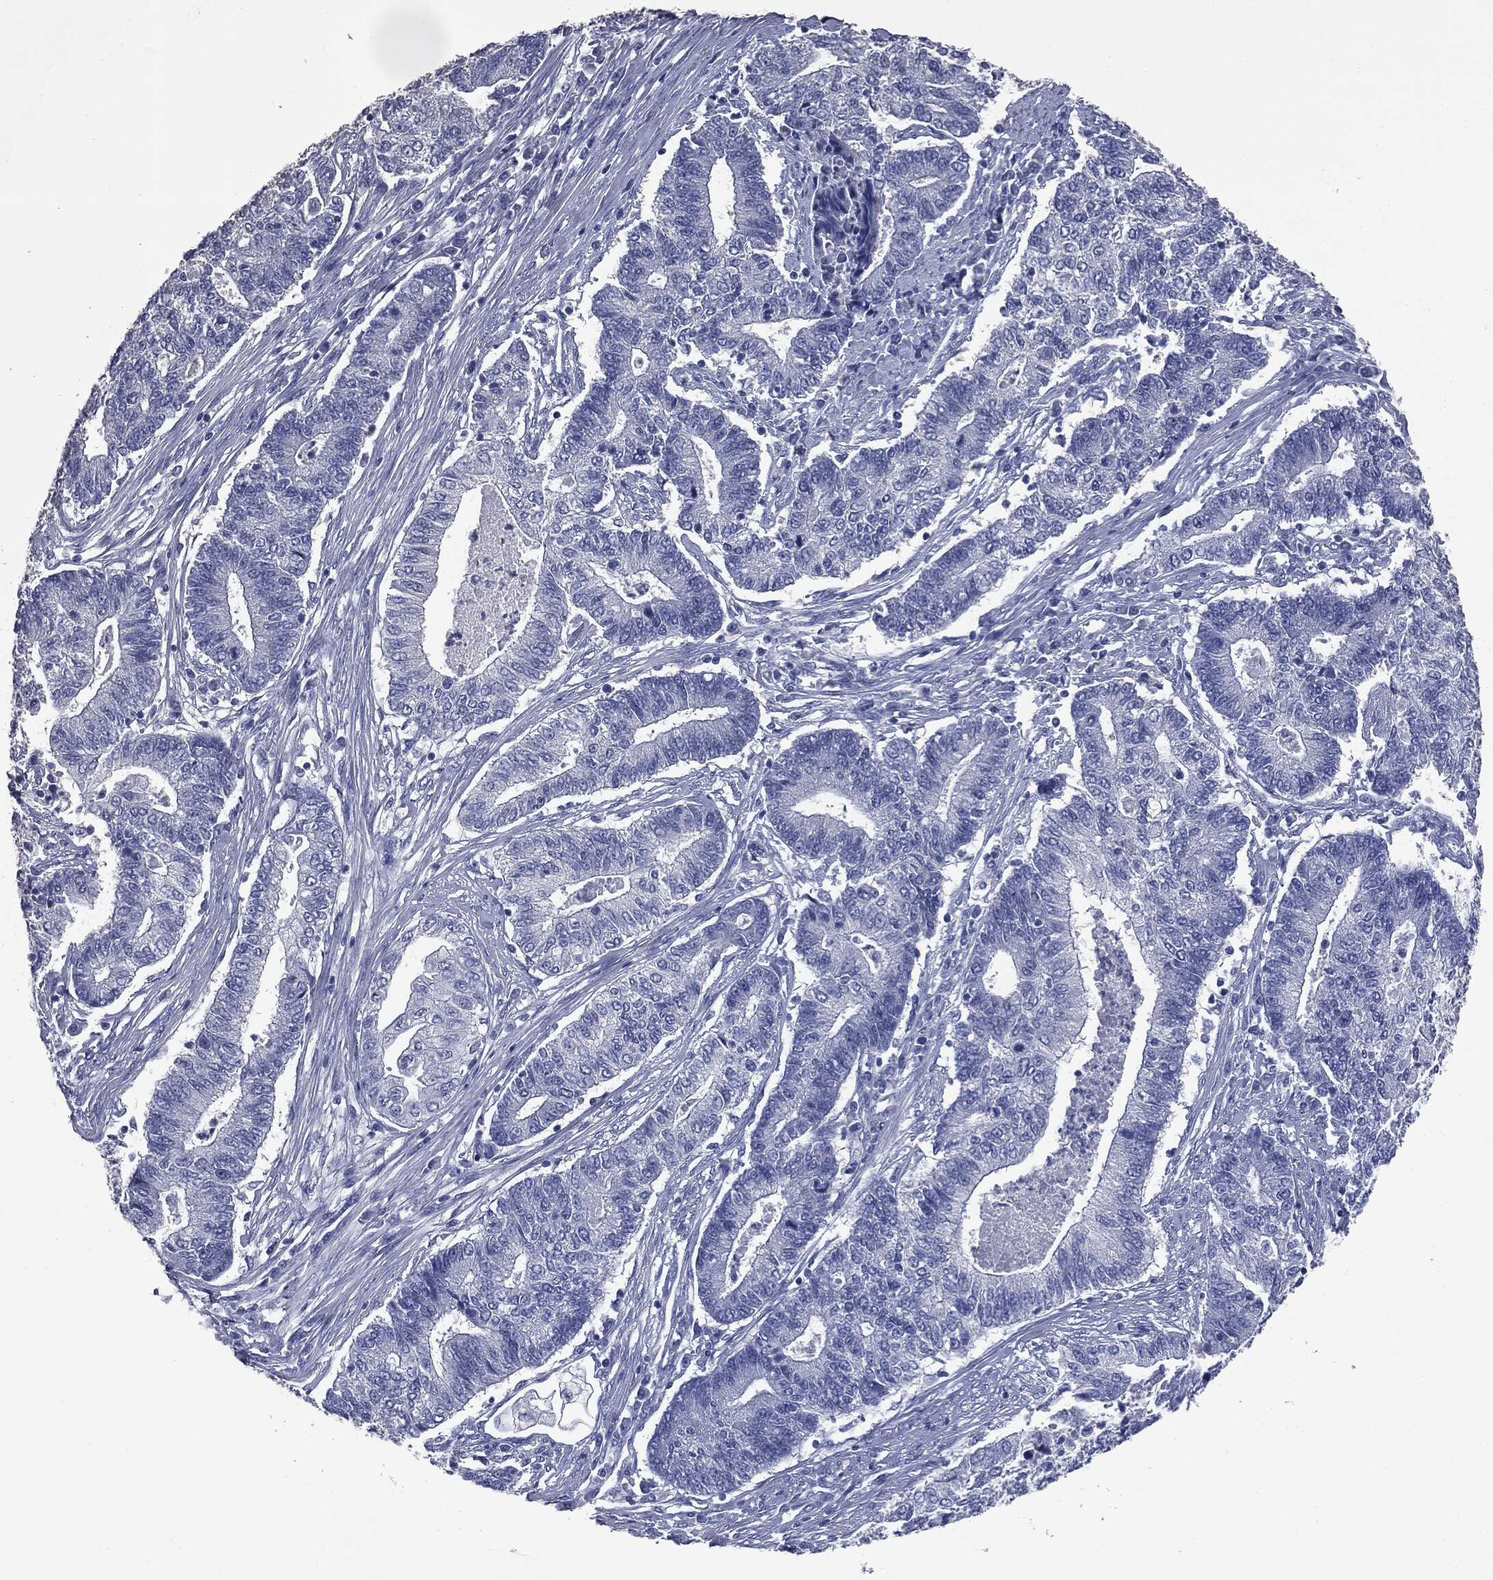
{"staining": {"intensity": "negative", "quantity": "none", "location": "none"}, "tissue": "endometrial cancer", "cell_type": "Tumor cells", "image_type": "cancer", "snomed": [{"axis": "morphology", "description": "Adenocarcinoma, NOS"}, {"axis": "topography", "description": "Uterus"}, {"axis": "topography", "description": "Endometrium"}], "caption": "Adenocarcinoma (endometrial) was stained to show a protein in brown. There is no significant positivity in tumor cells.", "gene": "ATP2A1", "patient": {"sex": "female", "age": 54}}